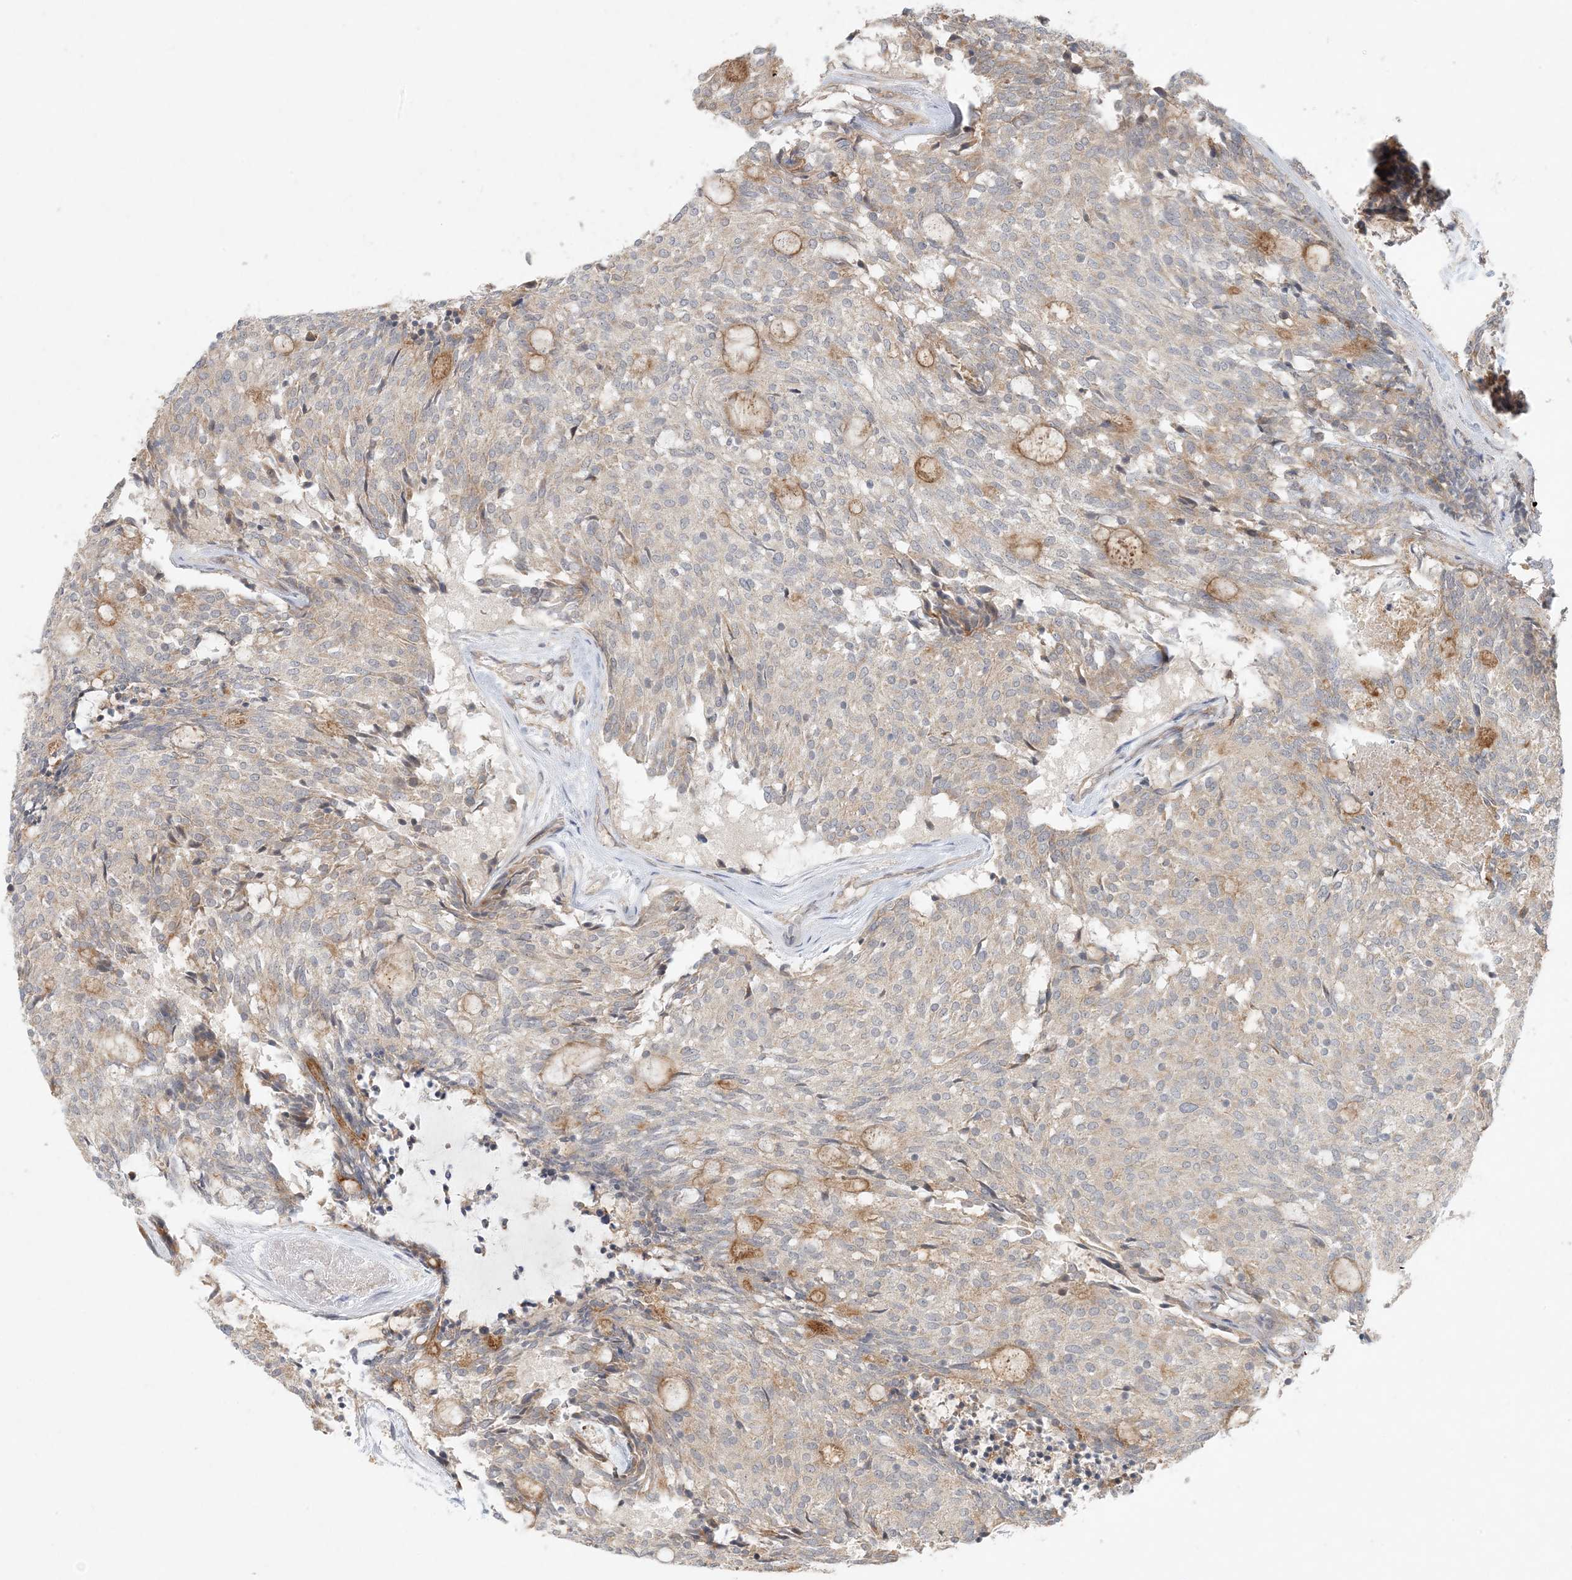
{"staining": {"intensity": "weak", "quantity": "<25%", "location": "cytoplasmic/membranous"}, "tissue": "carcinoid", "cell_type": "Tumor cells", "image_type": "cancer", "snomed": [{"axis": "morphology", "description": "Carcinoid, malignant, NOS"}, {"axis": "topography", "description": "Pancreas"}], "caption": "Carcinoid was stained to show a protein in brown. There is no significant expression in tumor cells. (DAB (3,3'-diaminobenzidine) IHC with hematoxylin counter stain).", "gene": "OBI1", "patient": {"sex": "female", "age": 54}}